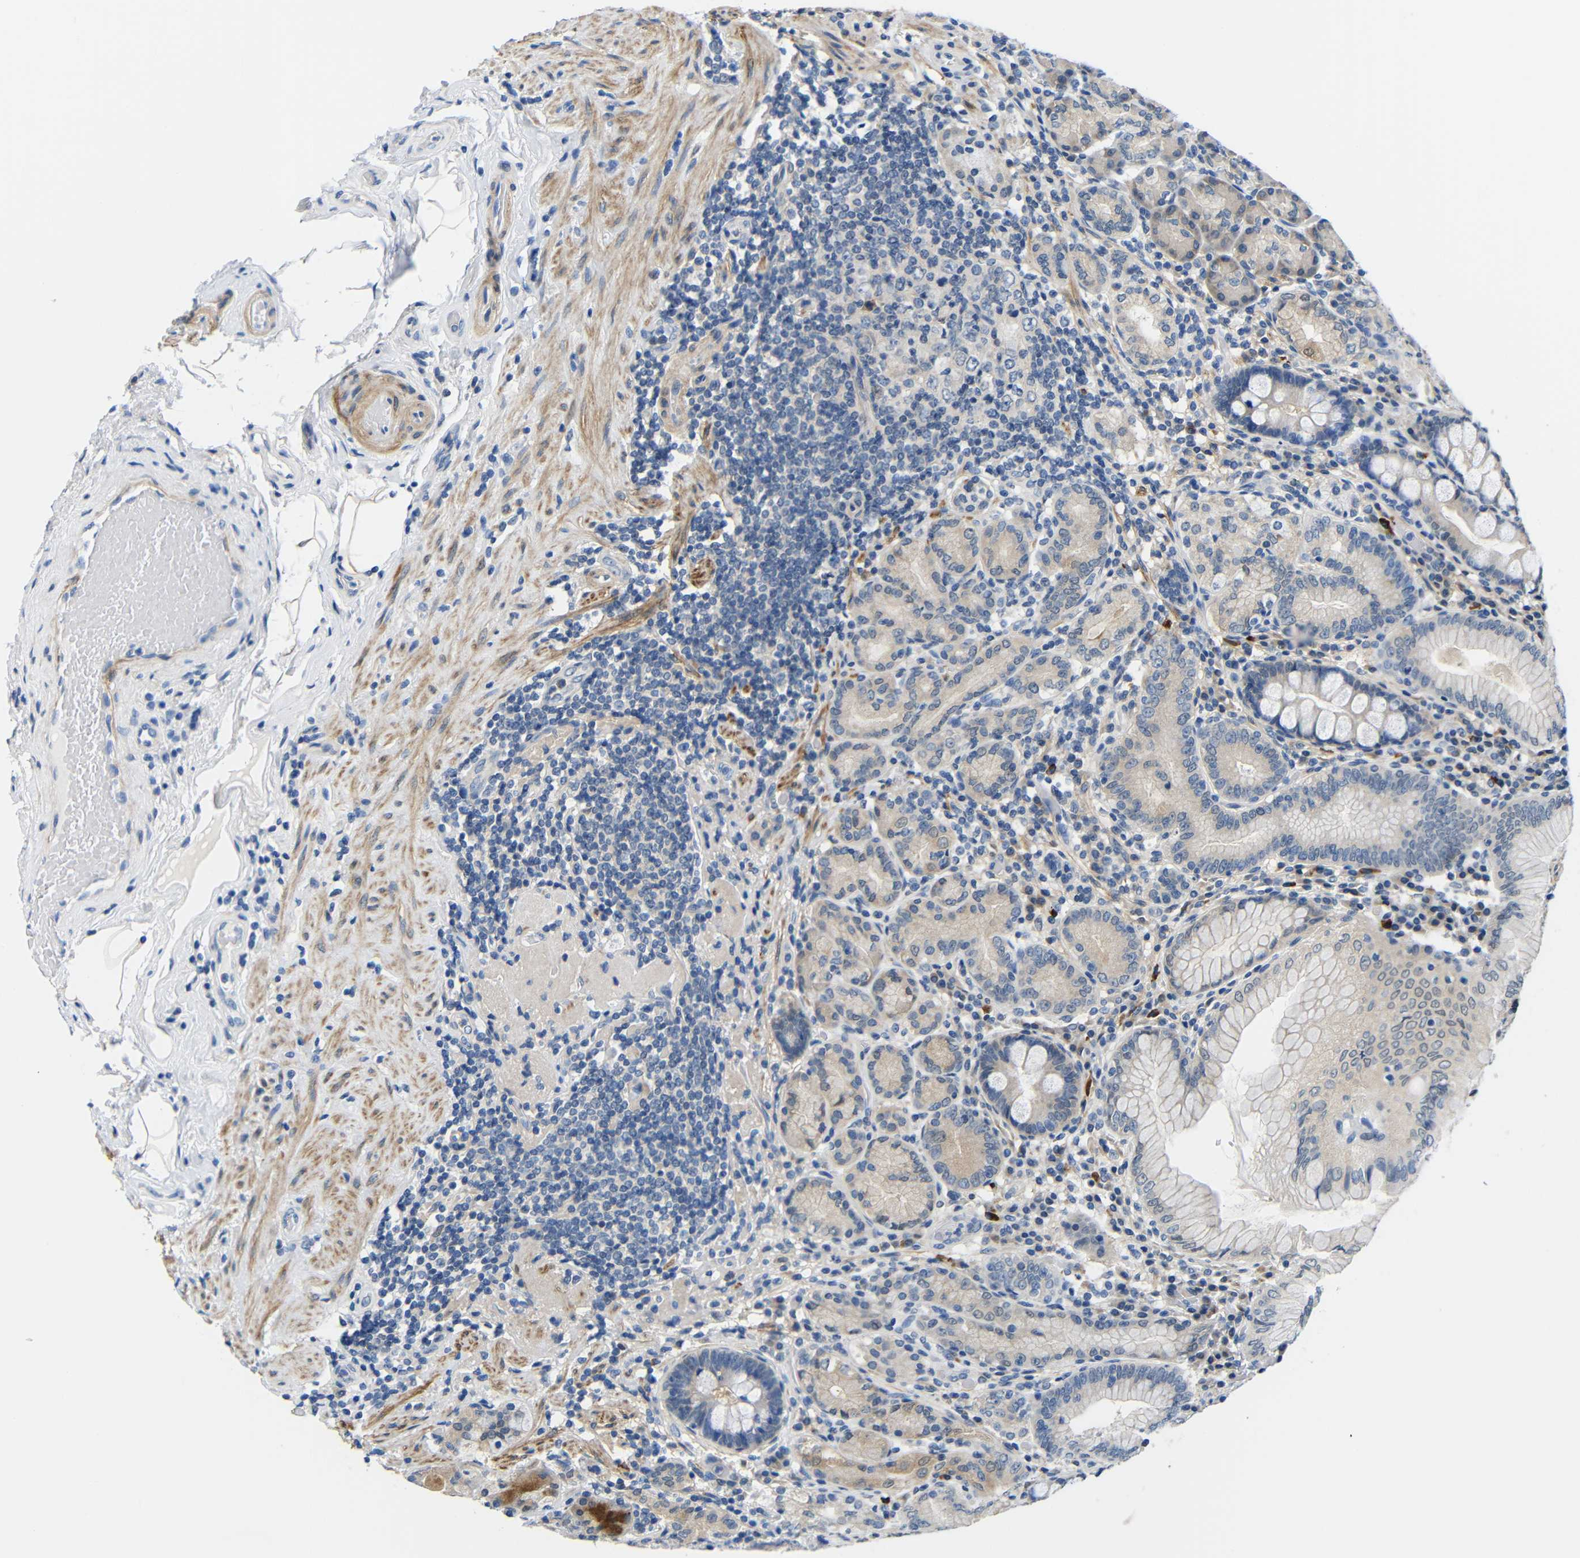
{"staining": {"intensity": "moderate", "quantity": "25%-75%", "location": "cytoplasmic/membranous"}, "tissue": "stomach", "cell_type": "Glandular cells", "image_type": "normal", "snomed": [{"axis": "morphology", "description": "Normal tissue, NOS"}, {"axis": "topography", "description": "Stomach, lower"}], "caption": "A photomicrograph of stomach stained for a protein shows moderate cytoplasmic/membranous brown staining in glandular cells.", "gene": "NEGR1", "patient": {"sex": "female", "age": 76}}